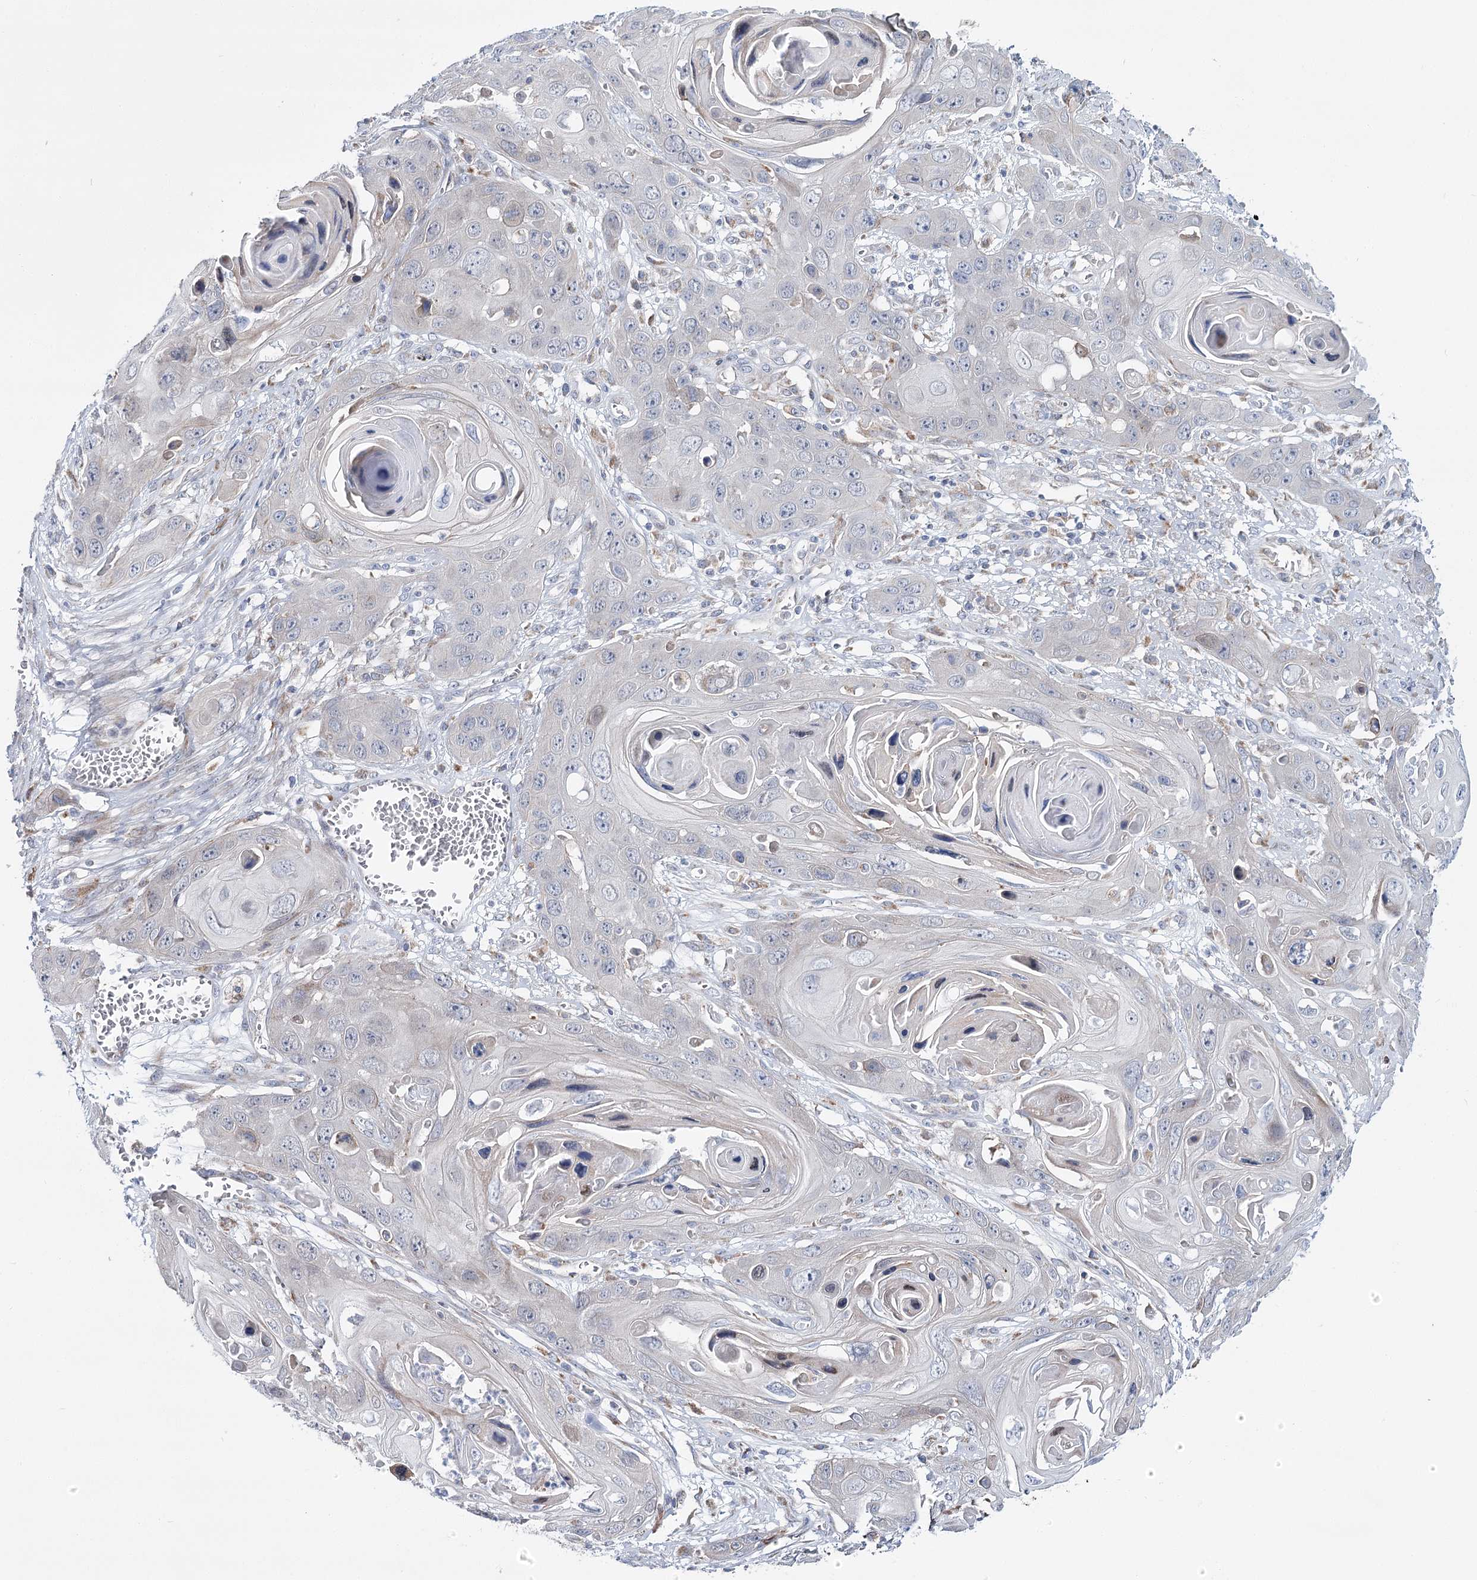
{"staining": {"intensity": "negative", "quantity": "none", "location": "none"}, "tissue": "skin cancer", "cell_type": "Tumor cells", "image_type": "cancer", "snomed": [{"axis": "morphology", "description": "Squamous cell carcinoma, NOS"}, {"axis": "topography", "description": "Skin"}], "caption": "Micrograph shows no protein positivity in tumor cells of squamous cell carcinoma (skin) tissue. (DAB IHC, high magnification).", "gene": "CPLANE1", "patient": {"sex": "male", "age": 55}}